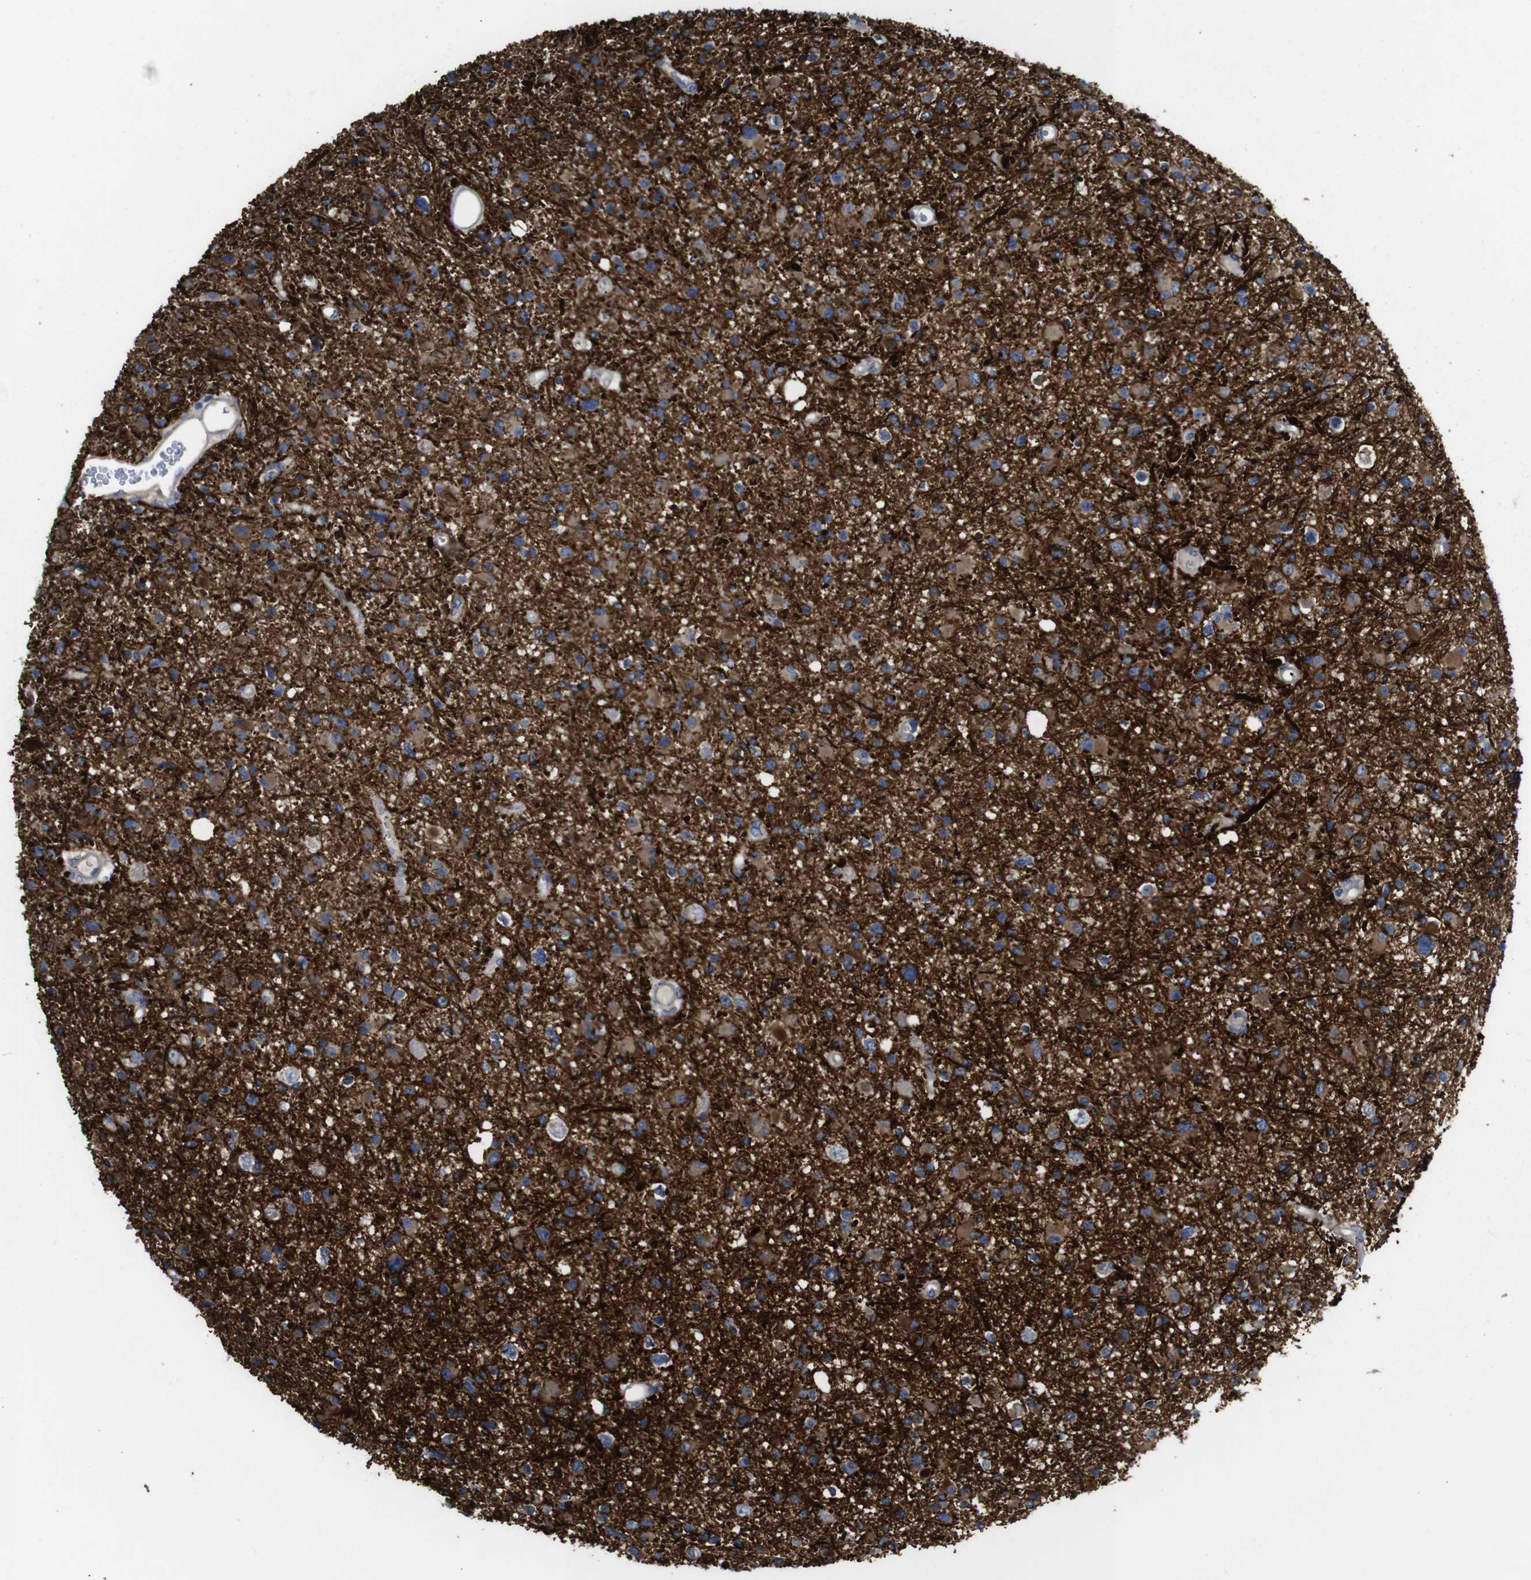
{"staining": {"intensity": "strong", "quantity": ">75%", "location": "cytoplasmic/membranous"}, "tissue": "glioma", "cell_type": "Tumor cells", "image_type": "cancer", "snomed": [{"axis": "morphology", "description": "Glioma, malignant, High grade"}, {"axis": "topography", "description": "Brain"}], "caption": "Protein positivity by immunohistochemistry reveals strong cytoplasmic/membranous positivity in about >75% of tumor cells in glioma. (brown staining indicates protein expression, while blue staining denotes nuclei).", "gene": "KIDINS220", "patient": {"sex": "male", "age": 33}}